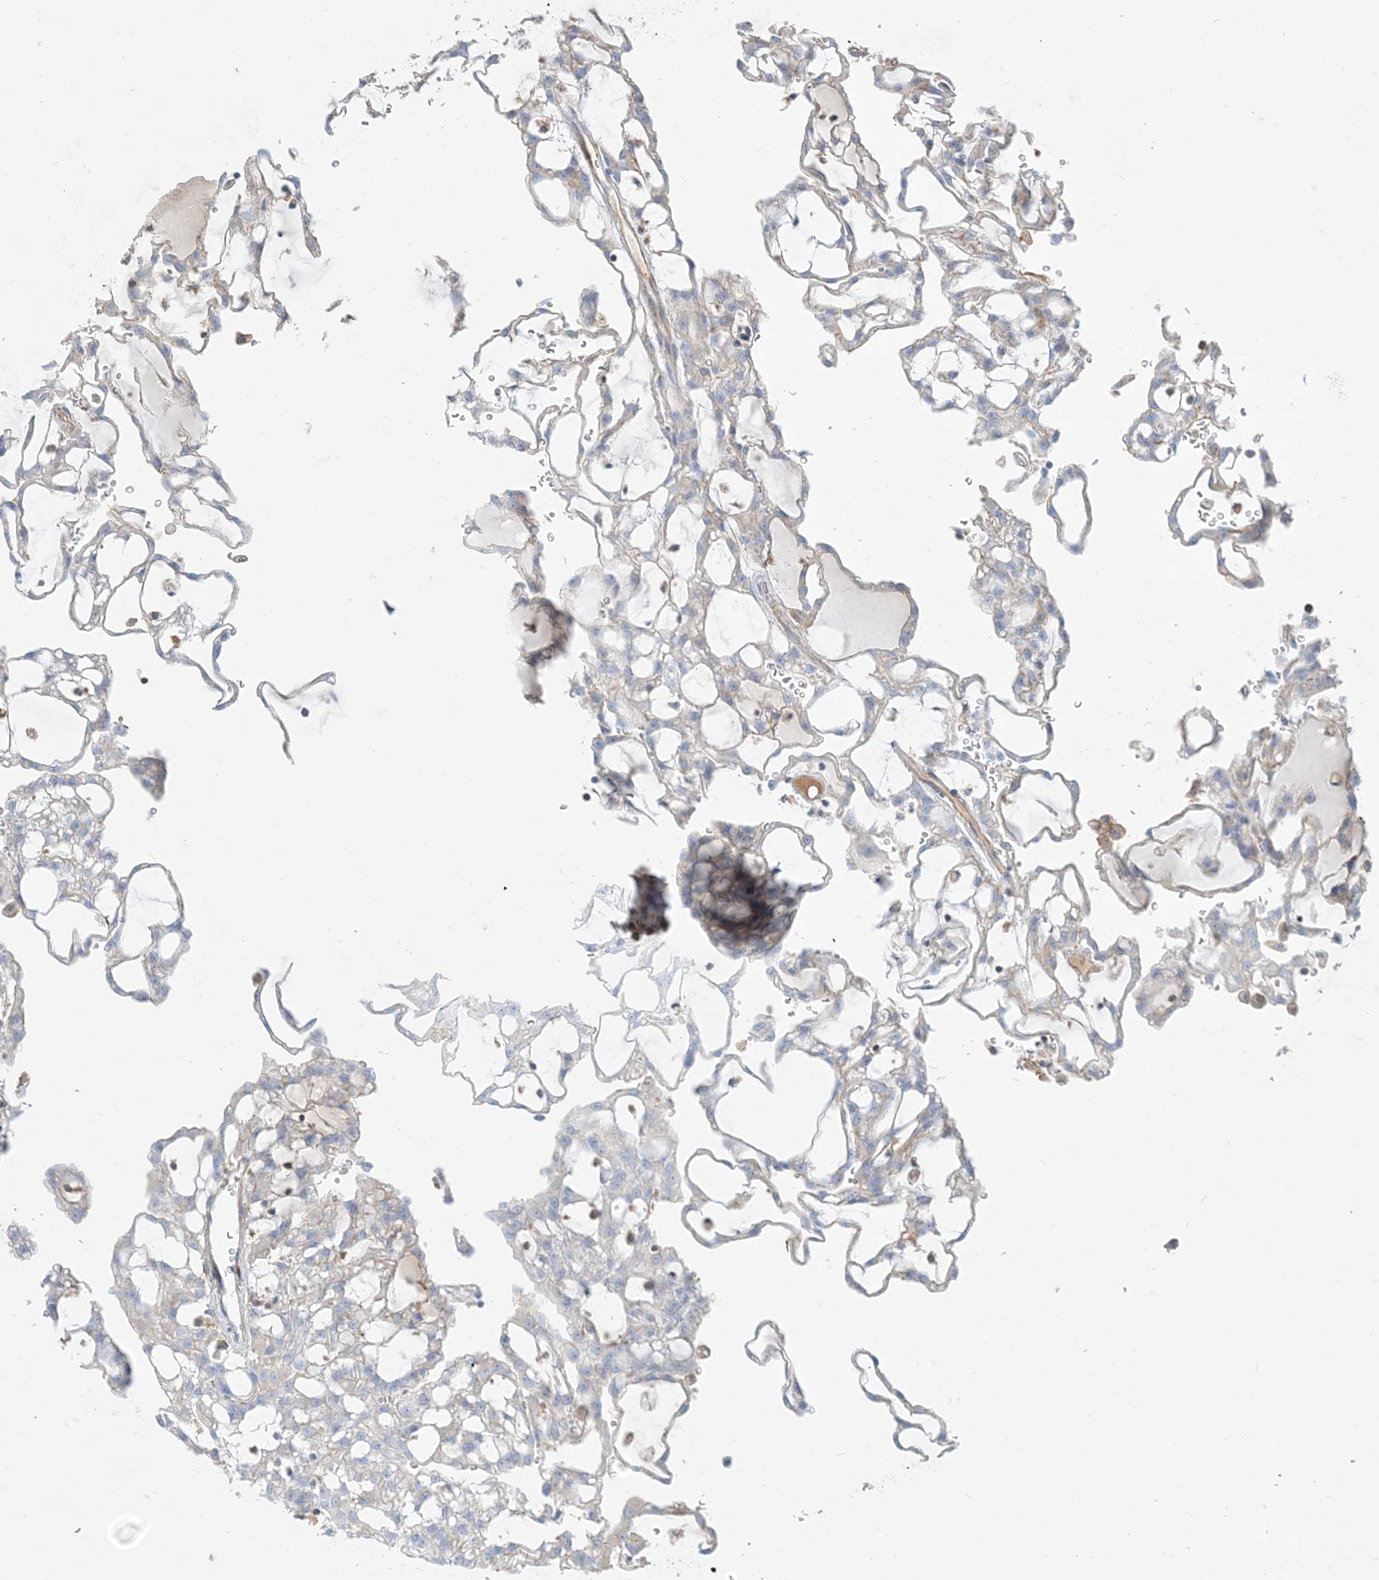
{"staining": {"intensity": "negative", "quantity": "none", "location": "none"}, "tissue": "renal cancer", "cell_type": "Tumor cells", "image_type": "cancer", "snomed": [{"axis": "morphology", "description": "Adenocarcinoma, NOS"}, {"axis": "topography", "description": "Kidney"}], "caption": "The photomicrograph shows no significant positivity in tumor cells of renal adenocarcinoma. (DAB IHC with hematoxylin counter stain).", "gene": "GTF3C2", "patient": {"sex": "male", "age": 63}}